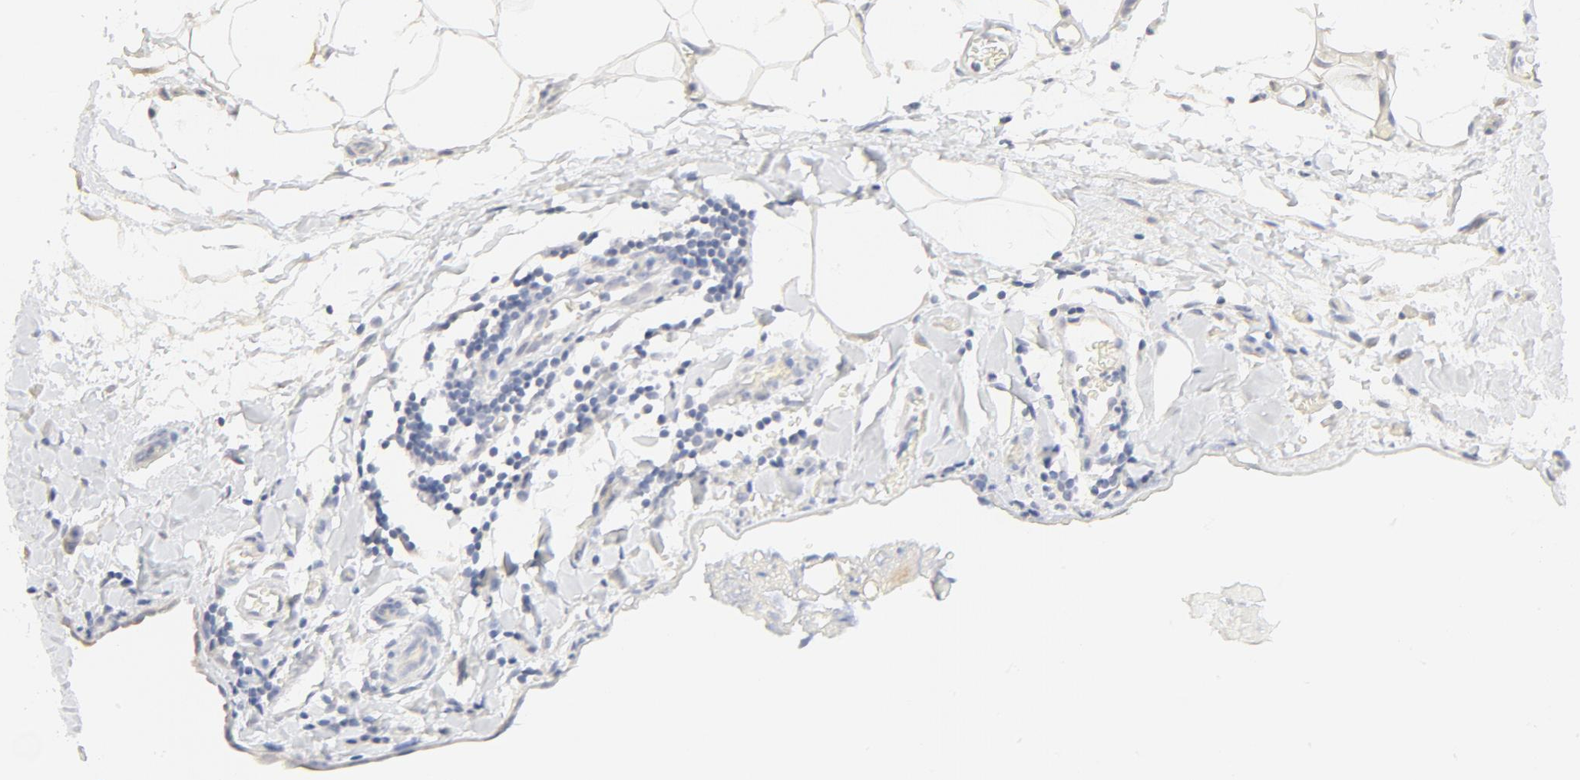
{"staining": {"intensity": "negative", "quantity": "none", "location": "none"}, "tissue": "stomach cancer", "cell_type": "Tumor cells", "image_type": "cancer", "snomed": [{"axis": "morphology", "description": "Adenocarcinoma, NOS"}, {"axis": "topography", "description": "Stomach, upper"}], "caption": "This is an IHC histopathology image of stomach cancer. There is no expression in tumor cells.", "gene": "FCGBP", "patient": {"sex": "male", "age": 47}}